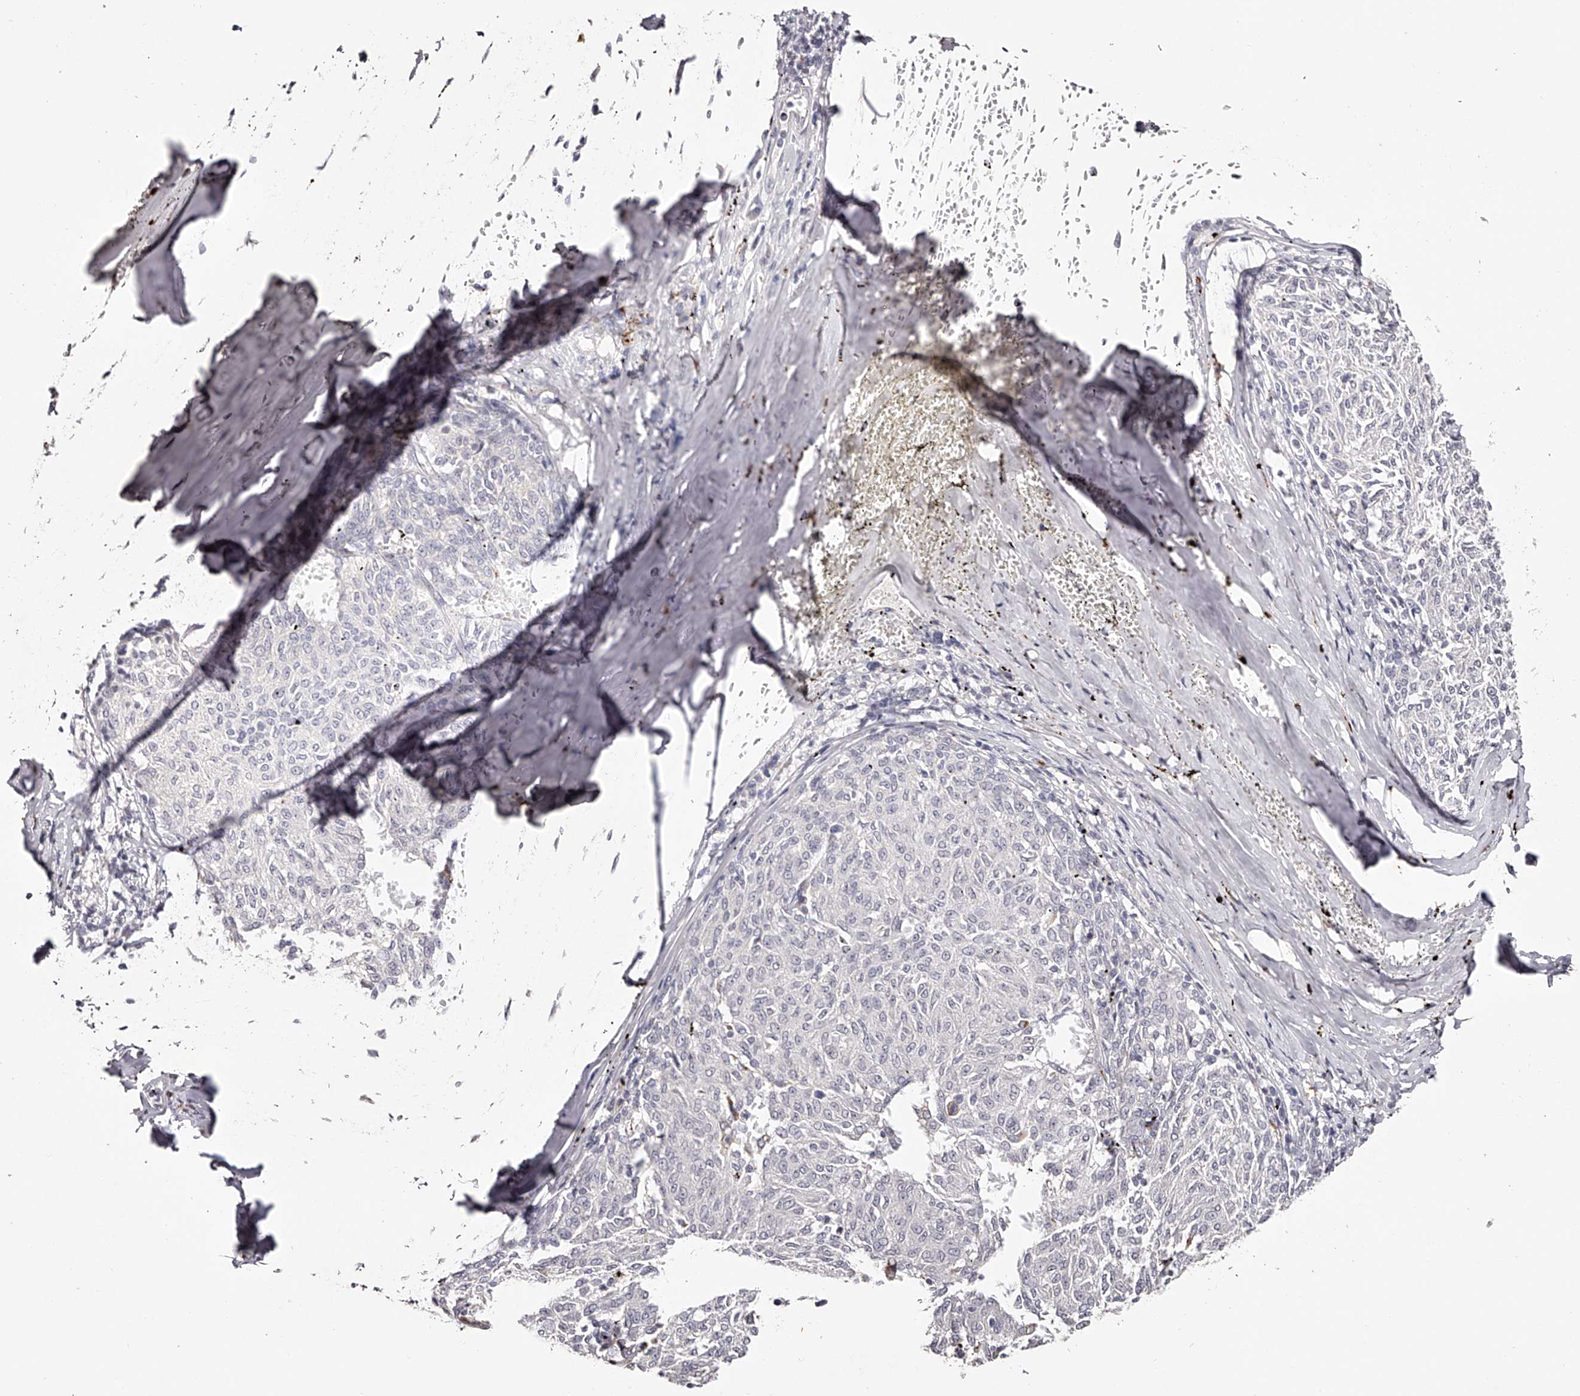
{"staining": {"intensity": "negative", "quantity": "none", "location": "none"}, "tissue": "melanoma", "cell_type": "Tumor cells", "image_type": "cancer", "snomed": [{"axis": "morphology", "description": "Malignant melanoma, NOS"}, {"axis": "topography", "description": "Skin"}], "caption": "IHC histopathology image of malignant melanoma stained for a protein (brown), which reveals no staining in tumor cells. Nuclei are stained in blue.", "gene": "SLC35D3", "patient": {"sex": "female", "age": 72}}